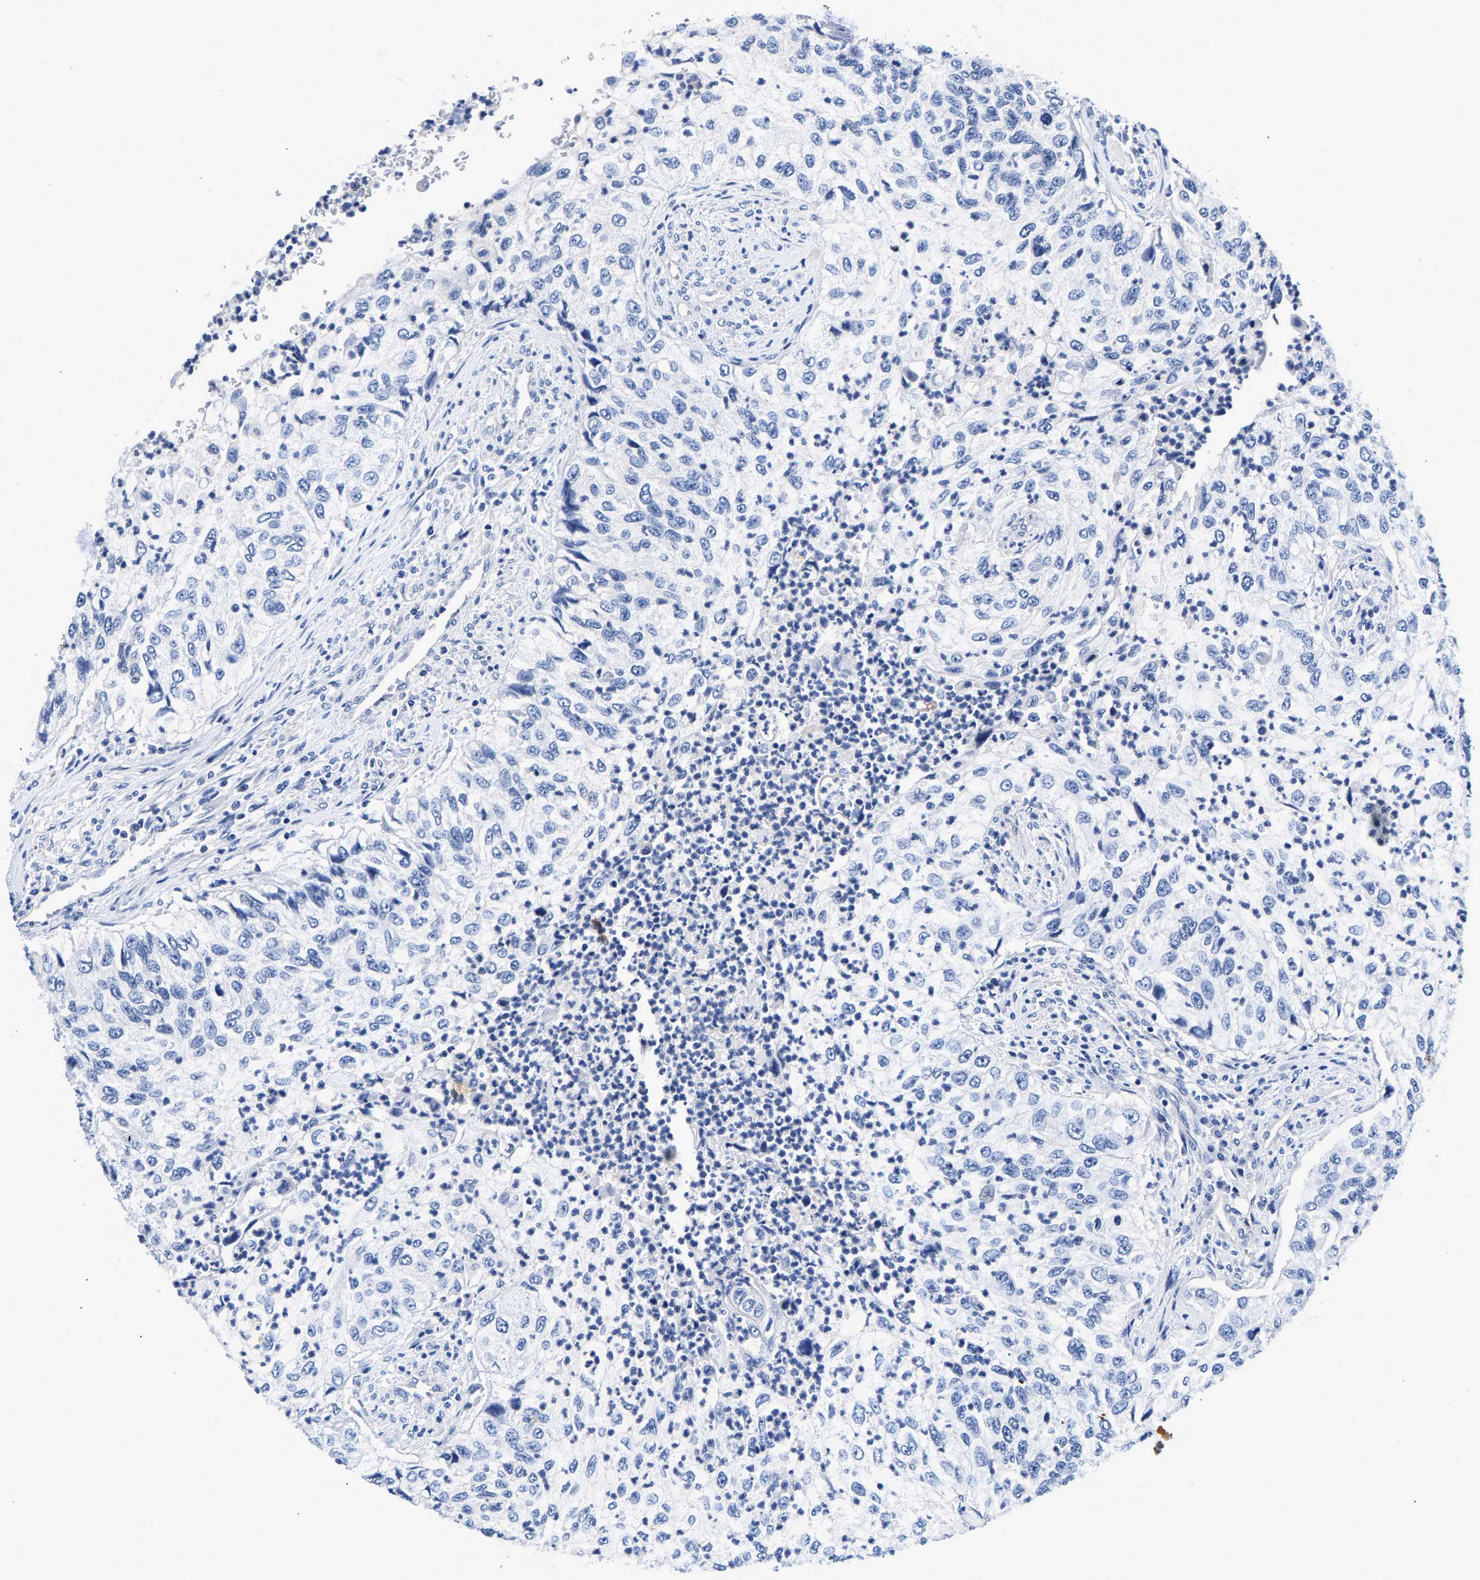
{"staining": {"intensity": "negative", "quantity": "none", "location": "none"}, "tissue": "urothelial cancer", "cell_type": "Tumor cells", "image_type": "cancer", "snomed": [{"axis": "morphology", "description": "Urothelial carcinoma, High grade"}, {"axis": "topography", "description": "Urinary bladder"}], "caption": "DAB immunohistochemical staining of urothelial cancer demonstrates no significant positivity in tumor cells.", "gene": "P2RY4", "patient": {"sex": "female", "age": 60}}